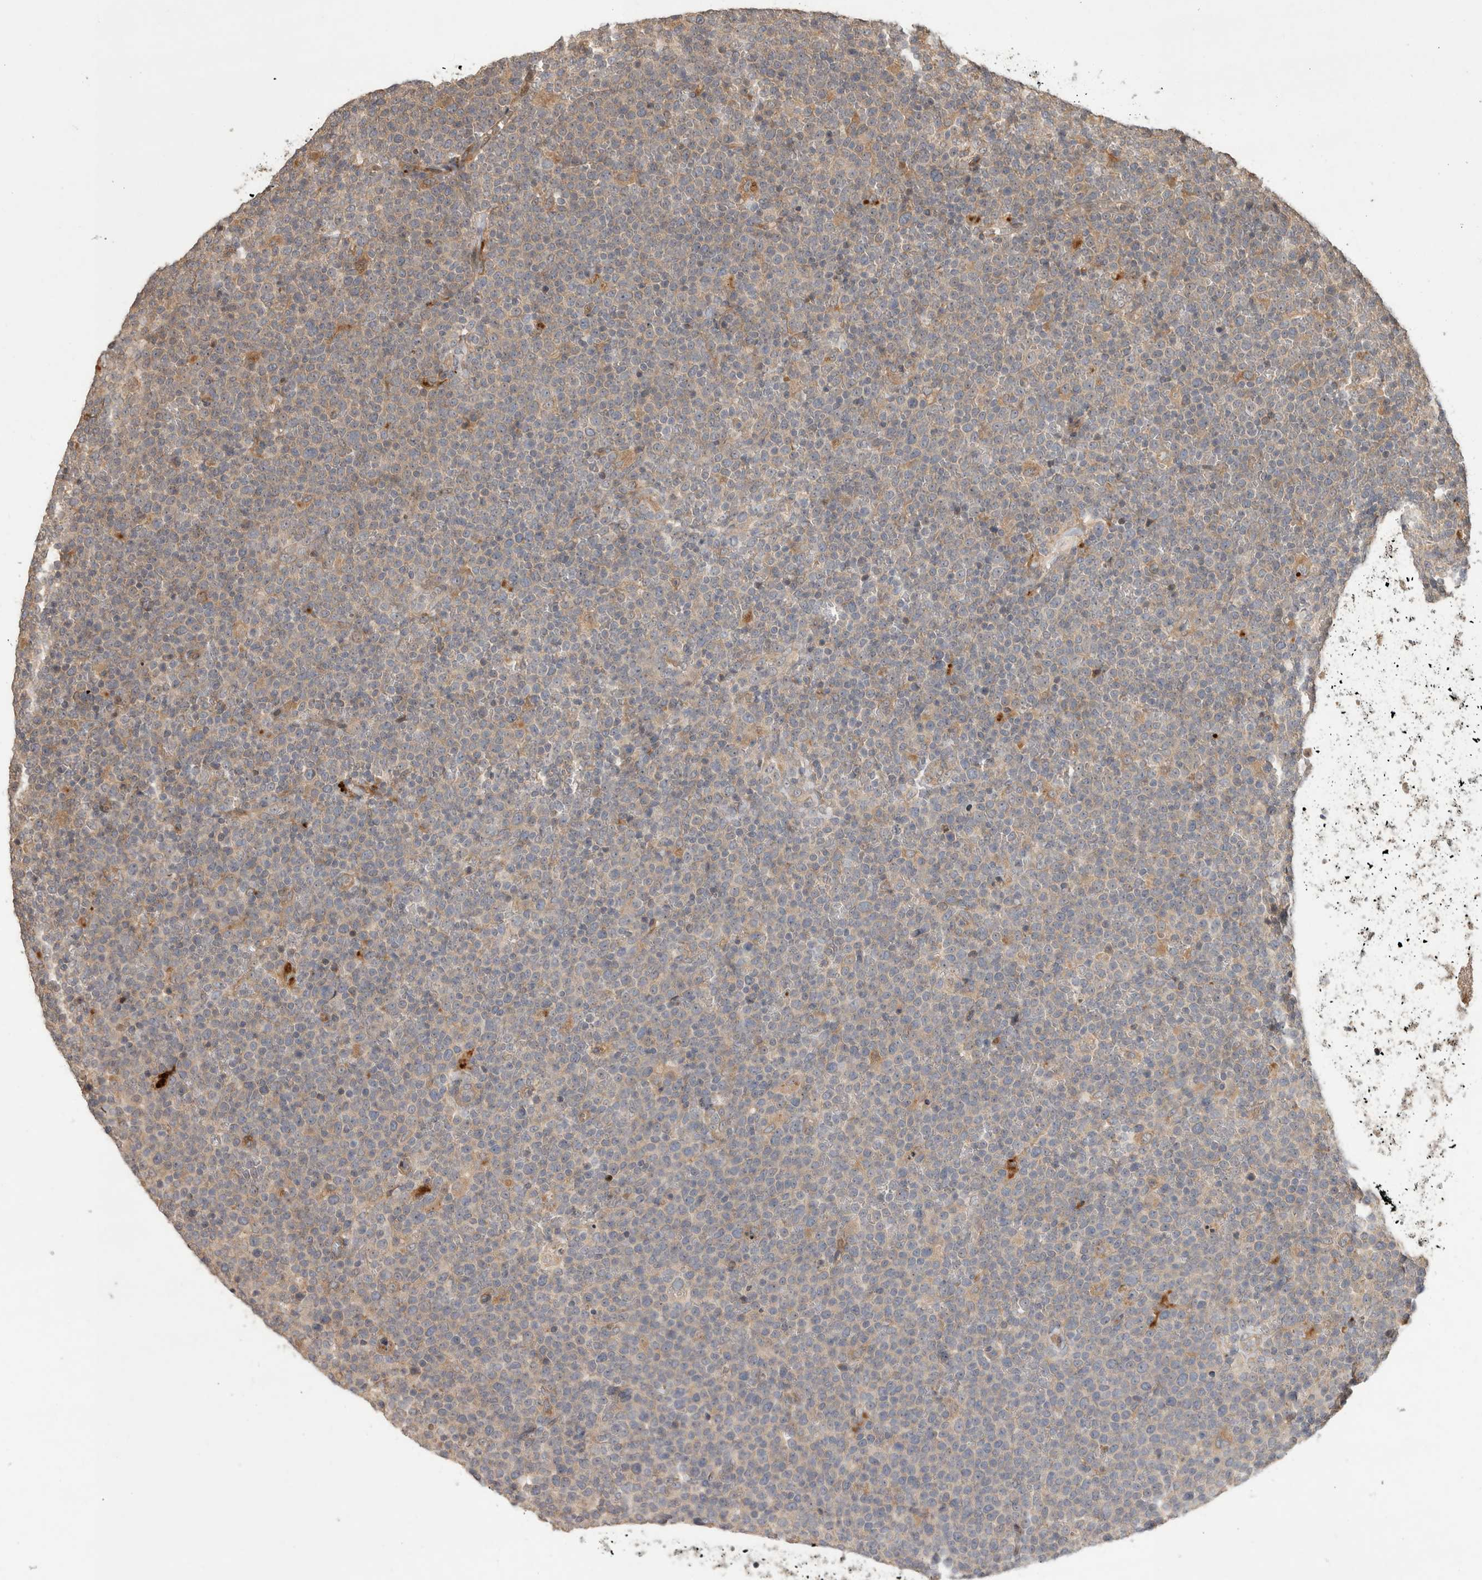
{"staining": {"intensity": "weak", "quantity": "<25%", "location": "cytoplasmic/membranous"}, "tissue": "lymphoma", "cell_type": "Tumor cells", "image_type": "cancer", "snomed": [{"axis": "morphology", "description": "Malignant lymphoma, non-Hodgkin's type, High grade"}, {"axis": "topography", "description": "Lymph node"}], "caption": "DAB immunohistochemical staining of human lymphoma displays no significant staining in tumor cells.", "gene": "PITPNC1", "patient": {"sex": "male", "age": 61}}